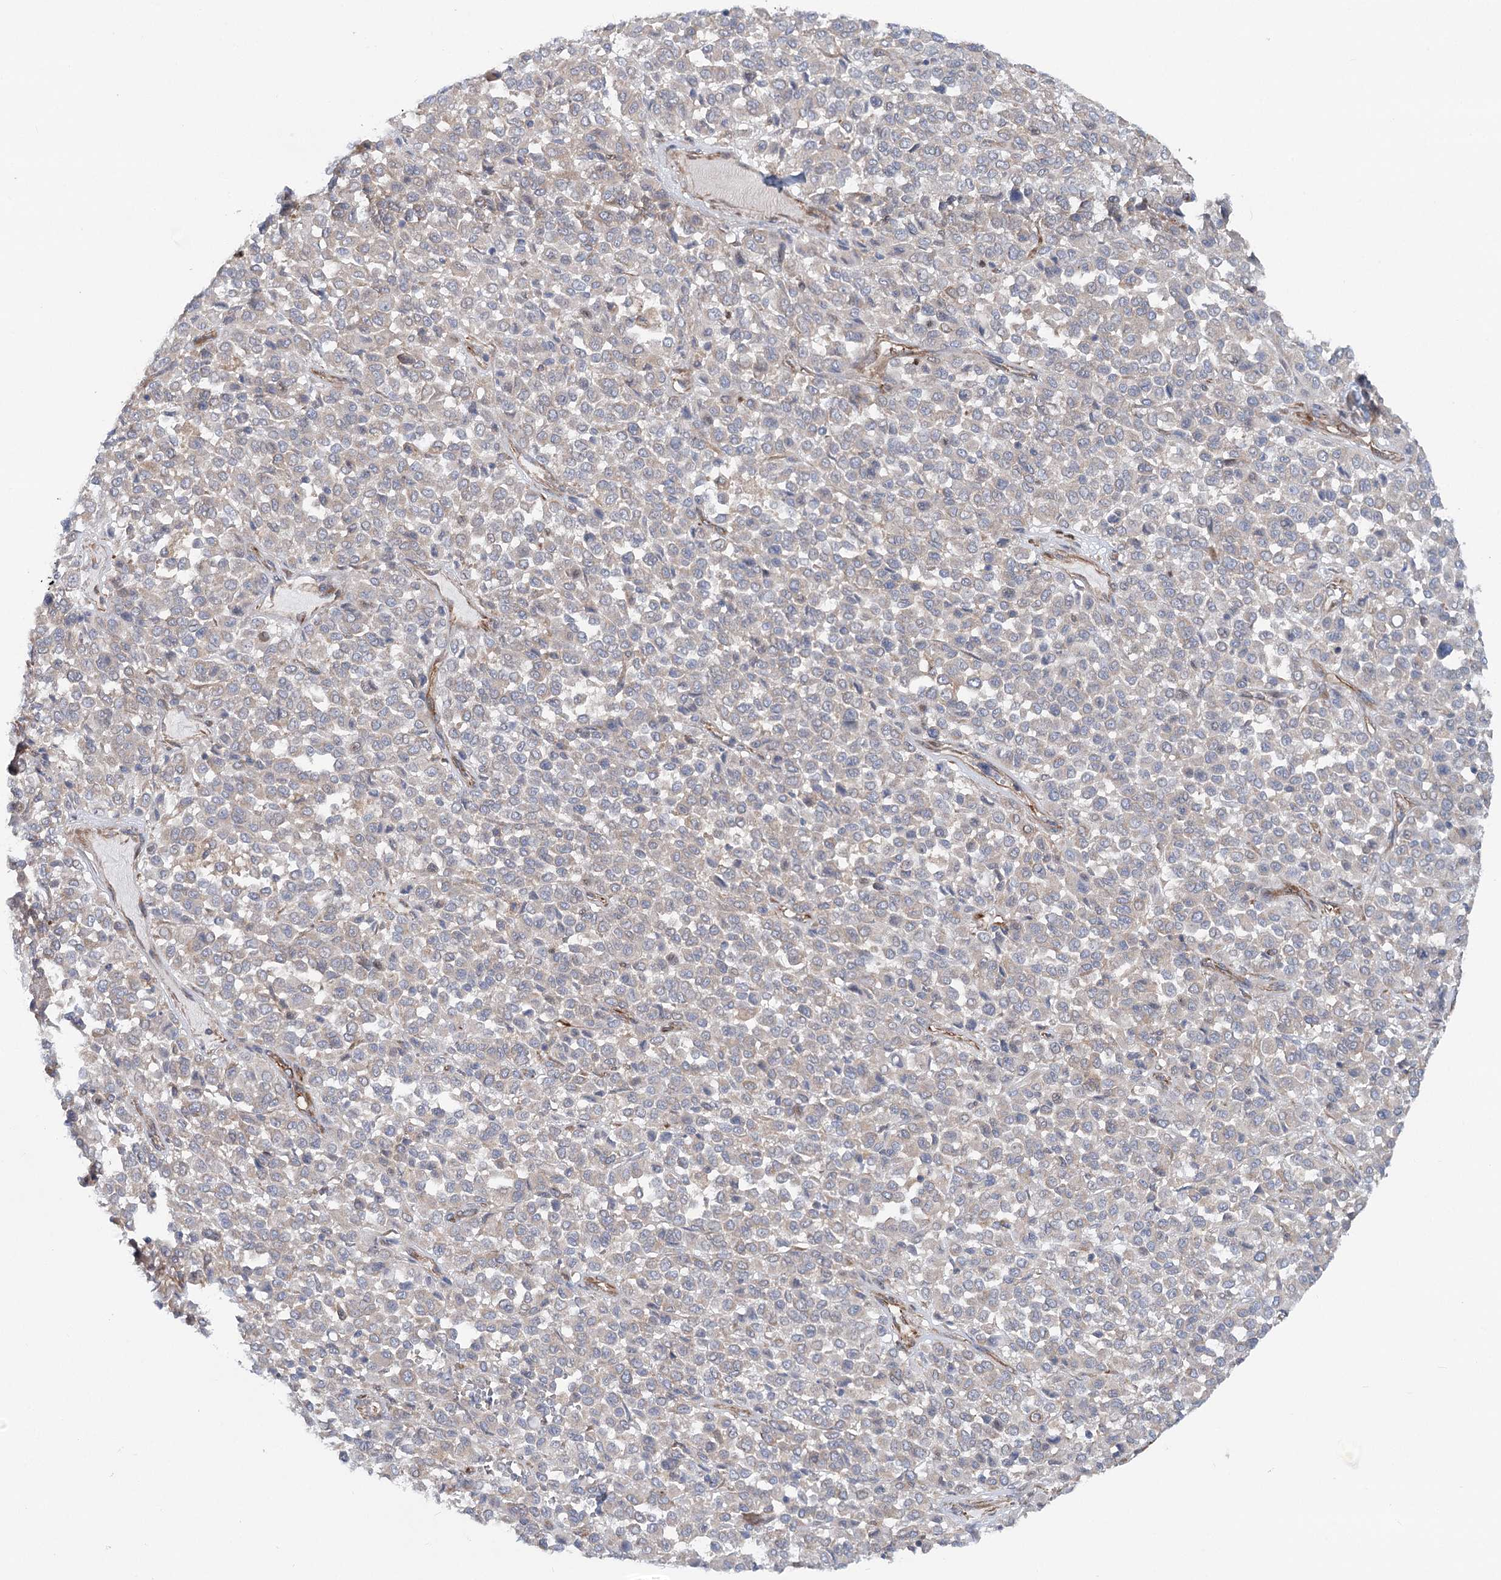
{"staining": {"intensity": "negative", "quantity": "none", "location": "none"}, "tissue": "melanoma", "cell_type": "Tumor cells", "image_type": "cancer", "snomed": [{"axis": "morphology", "description": "Malignant melanoma, Metastatic site"}, {"axis": "topography", "description": "Pancreas"}], "caption": "Immunohistochemical staining of melanoma shows no significant expression in tumor cells.", "gene": "SCN11A", "patient": {"sex": "female", "age": 30}}